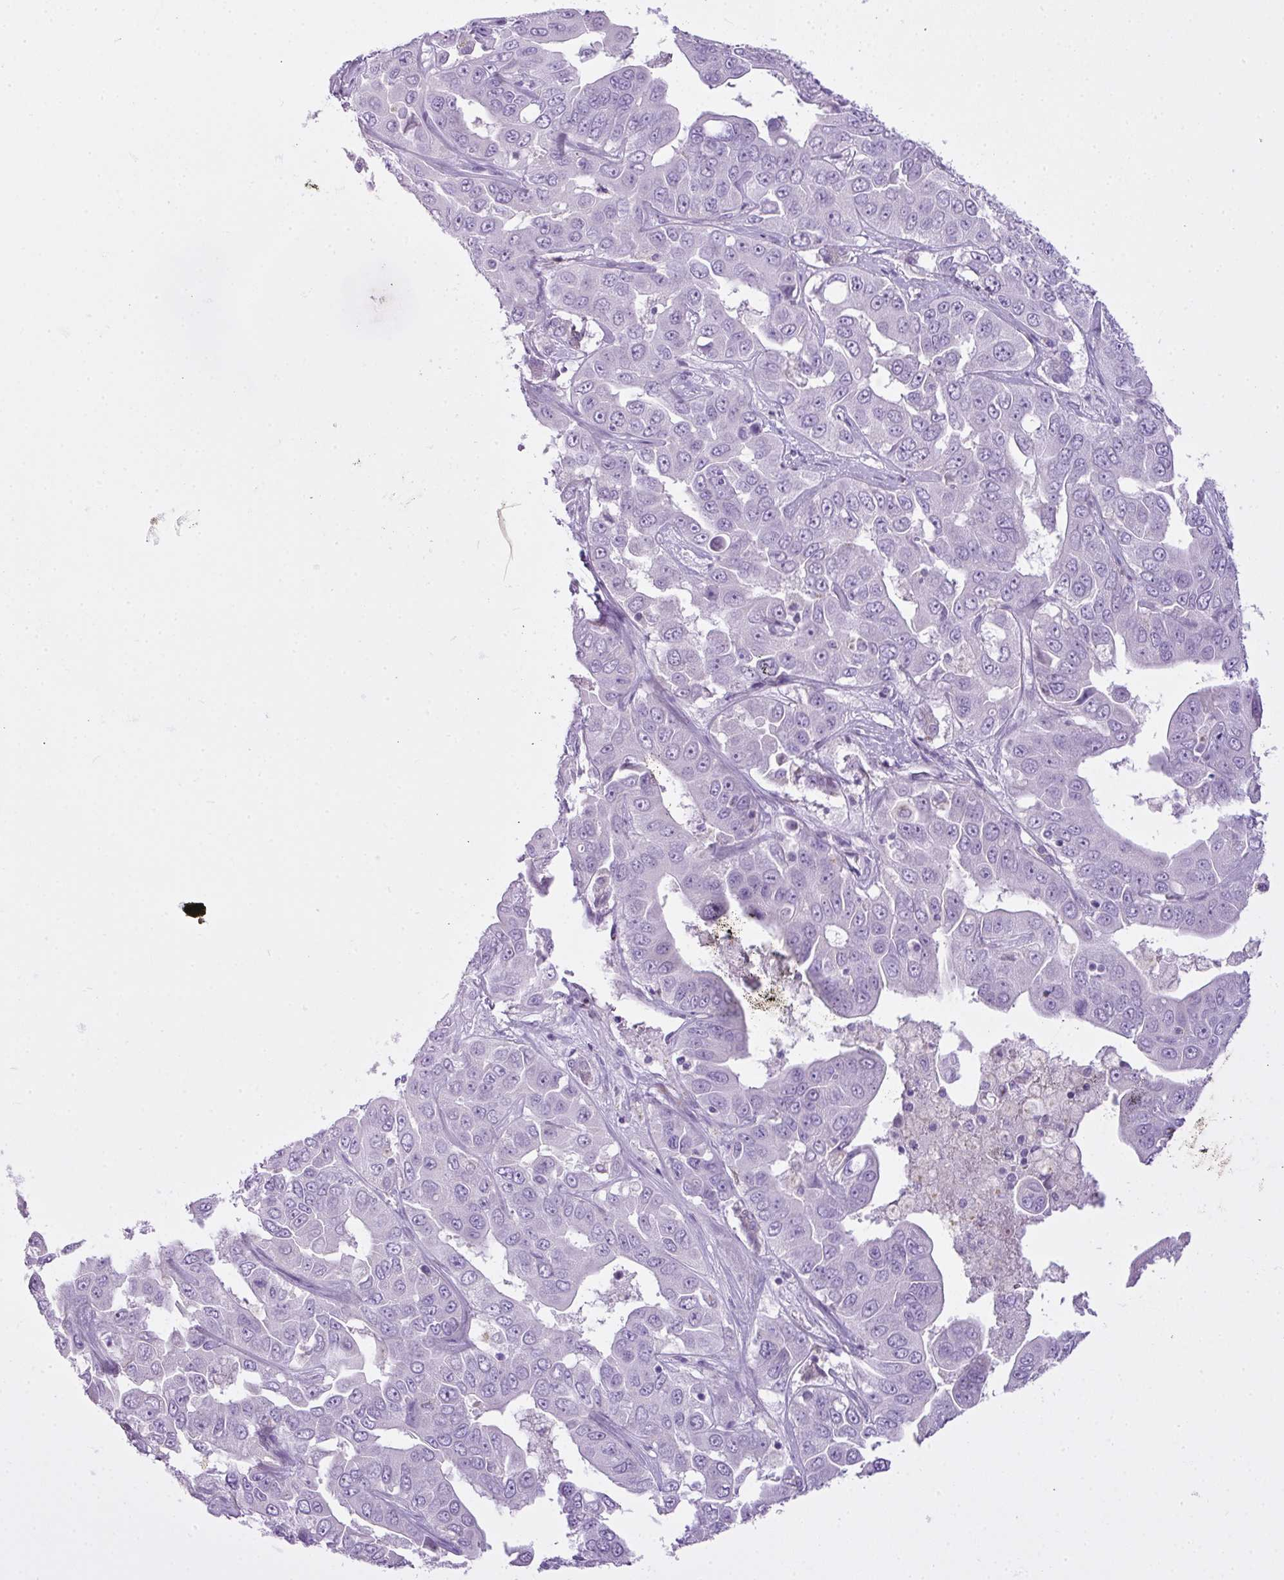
{"staining": {"intensity": "negative", "quantity": "none", "location": "none"}, "tissue": "liver cancer", "cell_type": "Tumor cells", "image_type": "cancer", "snomed": [{"axis": "morphology", "description": "Cholangiocarcinoma"}, {"axis": "topography", "description": "Liver"}], "caption": "A histopathology image of human liver cancer (cholangiocarcinoma) is negative for staining in tumor cells.", "gene": "FAM43A", "patient": {"sex": "female", "age": 52}}